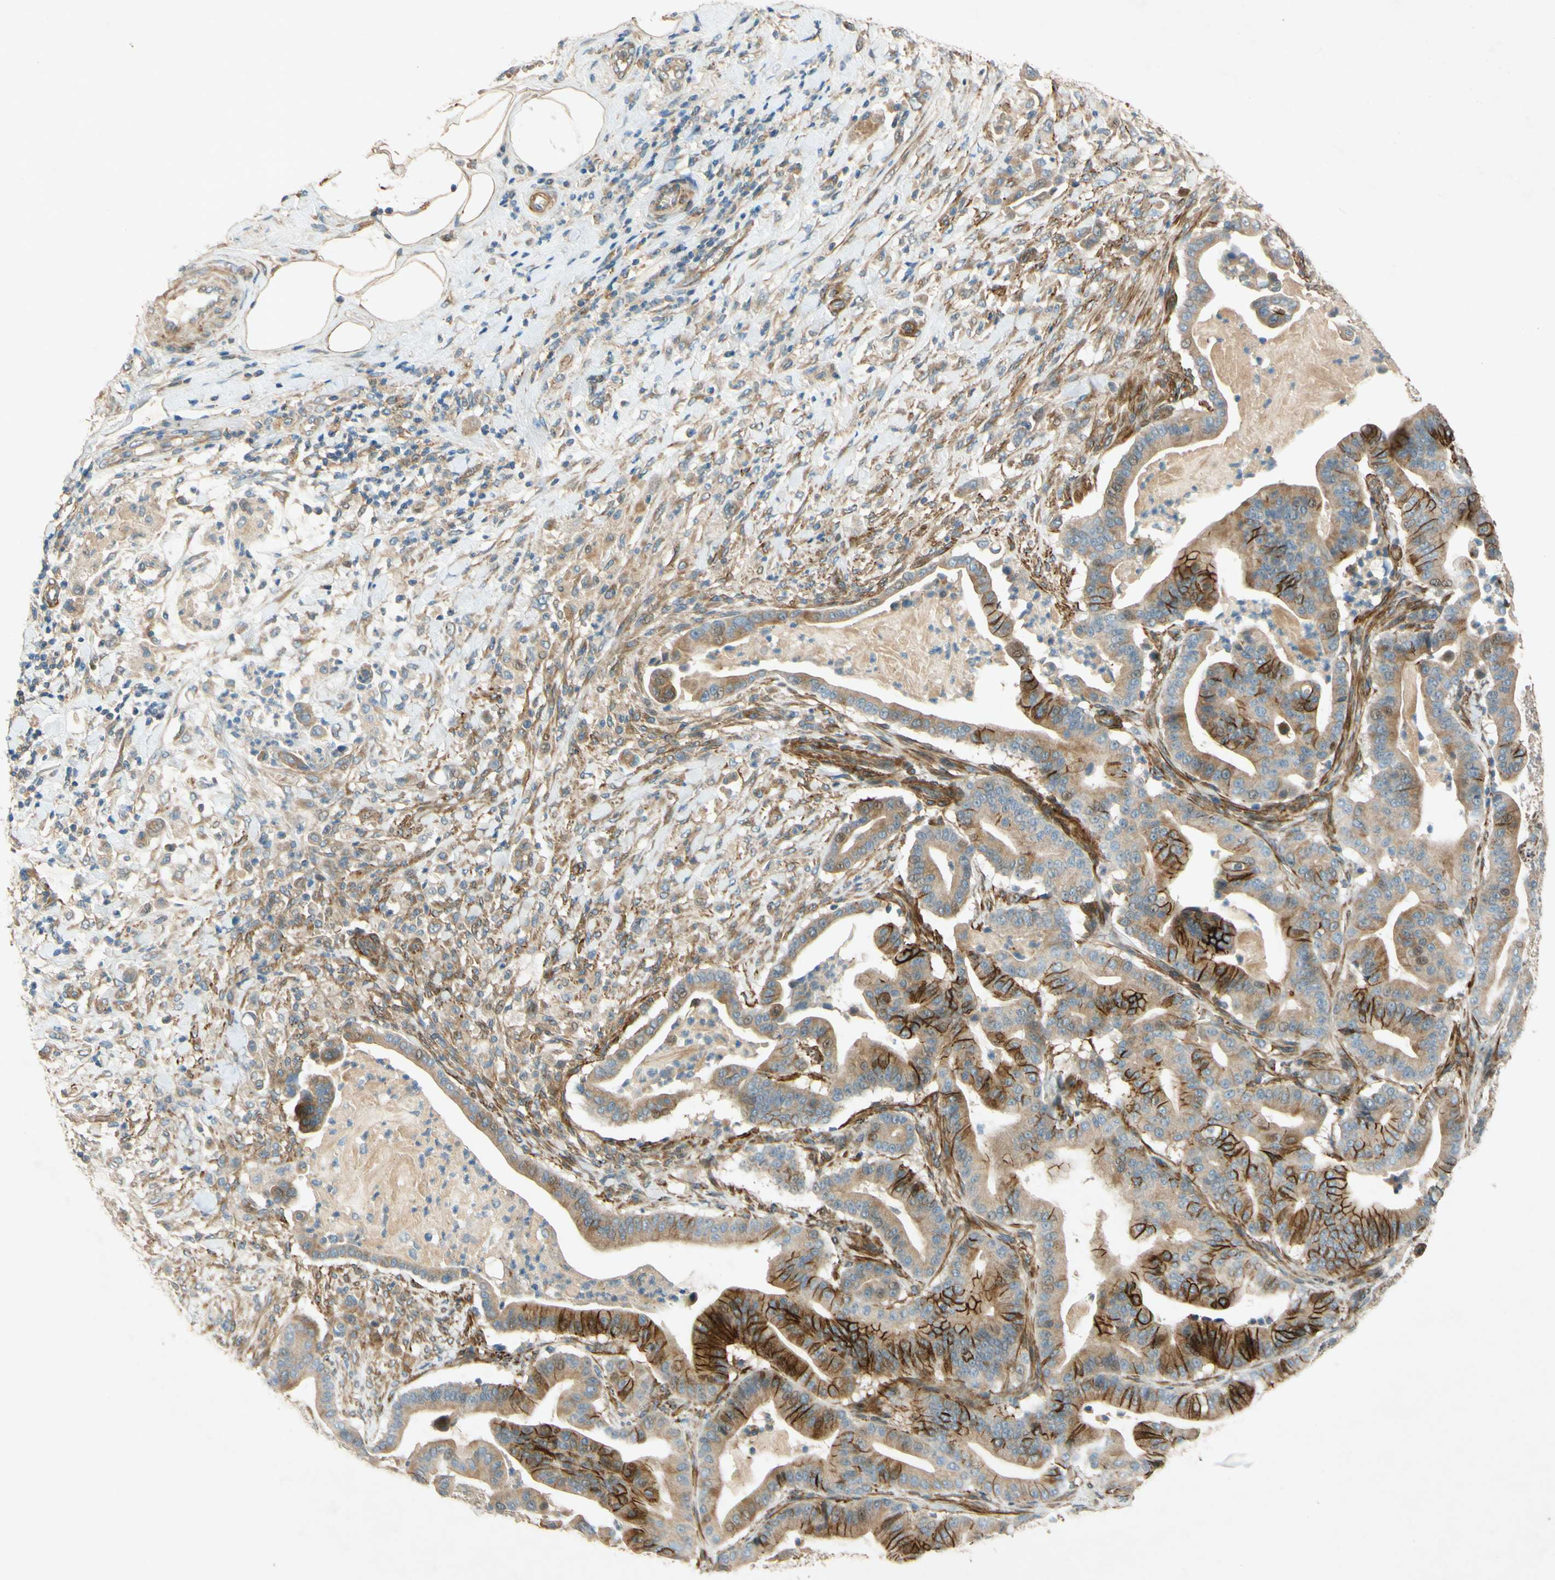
{"staining": {"intensity": "strong", "quantity": "25%-75%", "location": "cytoplasmic/membranous"}, "tissue": "pancreatic cancer", "cell_type": "Tumor cells", "image_type": "cancer", "snomed": [{"axis": "morphology", "description": "Adenocarcinoma, NOS"}, {"axis": "topography", "description": "Pancreas"}], "caption": "Pancreatic cancer tissue reveals strong cytoplasmic/membranous positivity in about 25%-75% of tumor cells, visualized by immunohistochemistry.", "gene": "ADAM17", "patient": {"sex": "male", "age": 63}}